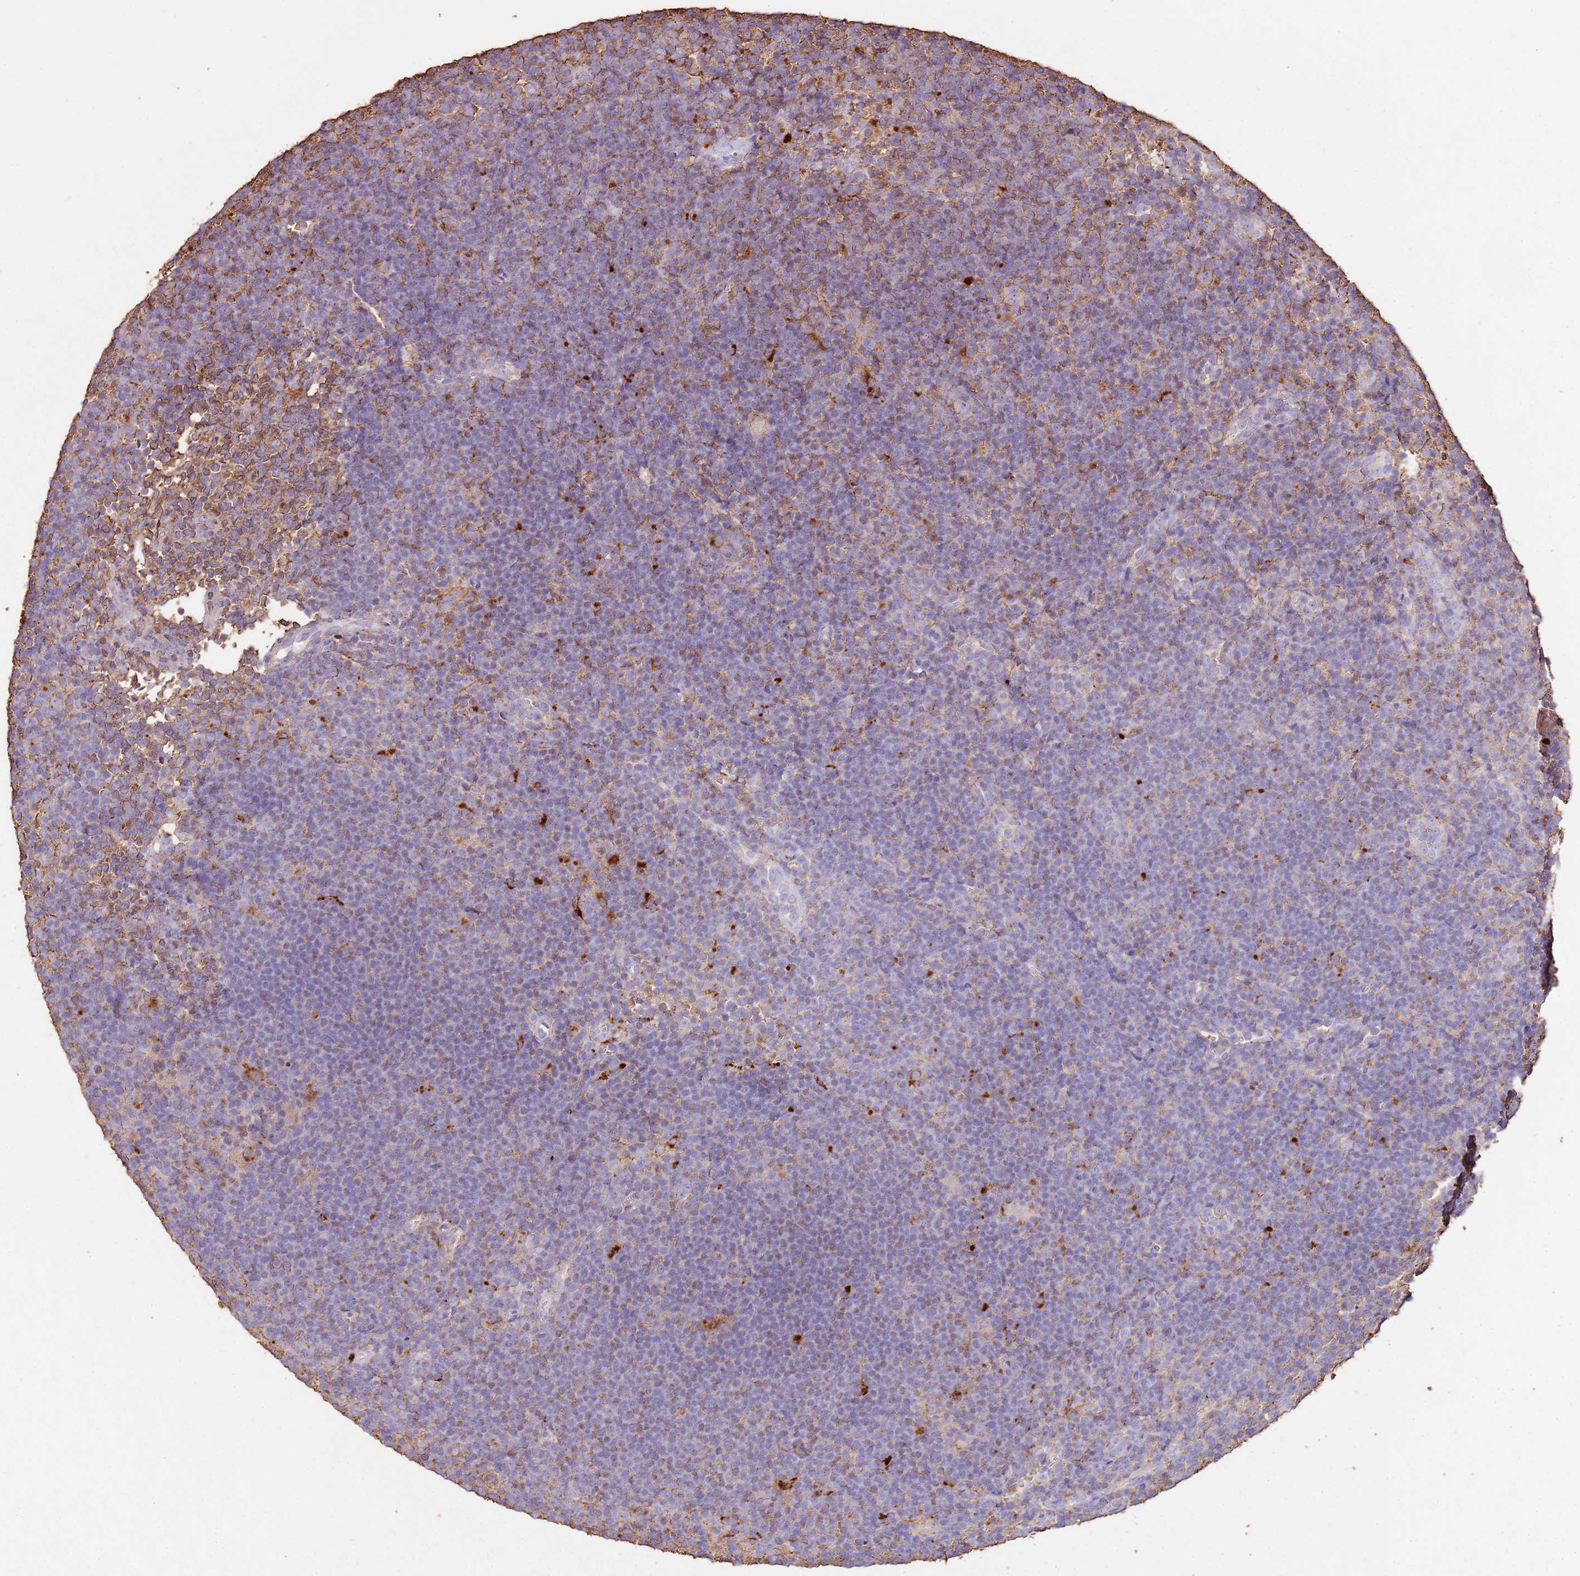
{"staining": {"intensity": "negative", "quantity": "none", "location": "none"}, "tissue": "lymphoma", "cell_type": "Tumor cells", "image_type": "cancer", "snomed": [{"axis": "morphology", "description": "Hodgkin's disease, NOS"}, {"axis": "topography", "description": "Lymph node"}], "caption": "Lymphoma was stained to show a protein in brown. There is no significant staining in tumor cells.", "gene": "ARL10", "patient": {"sex": "female", "age": 57}}